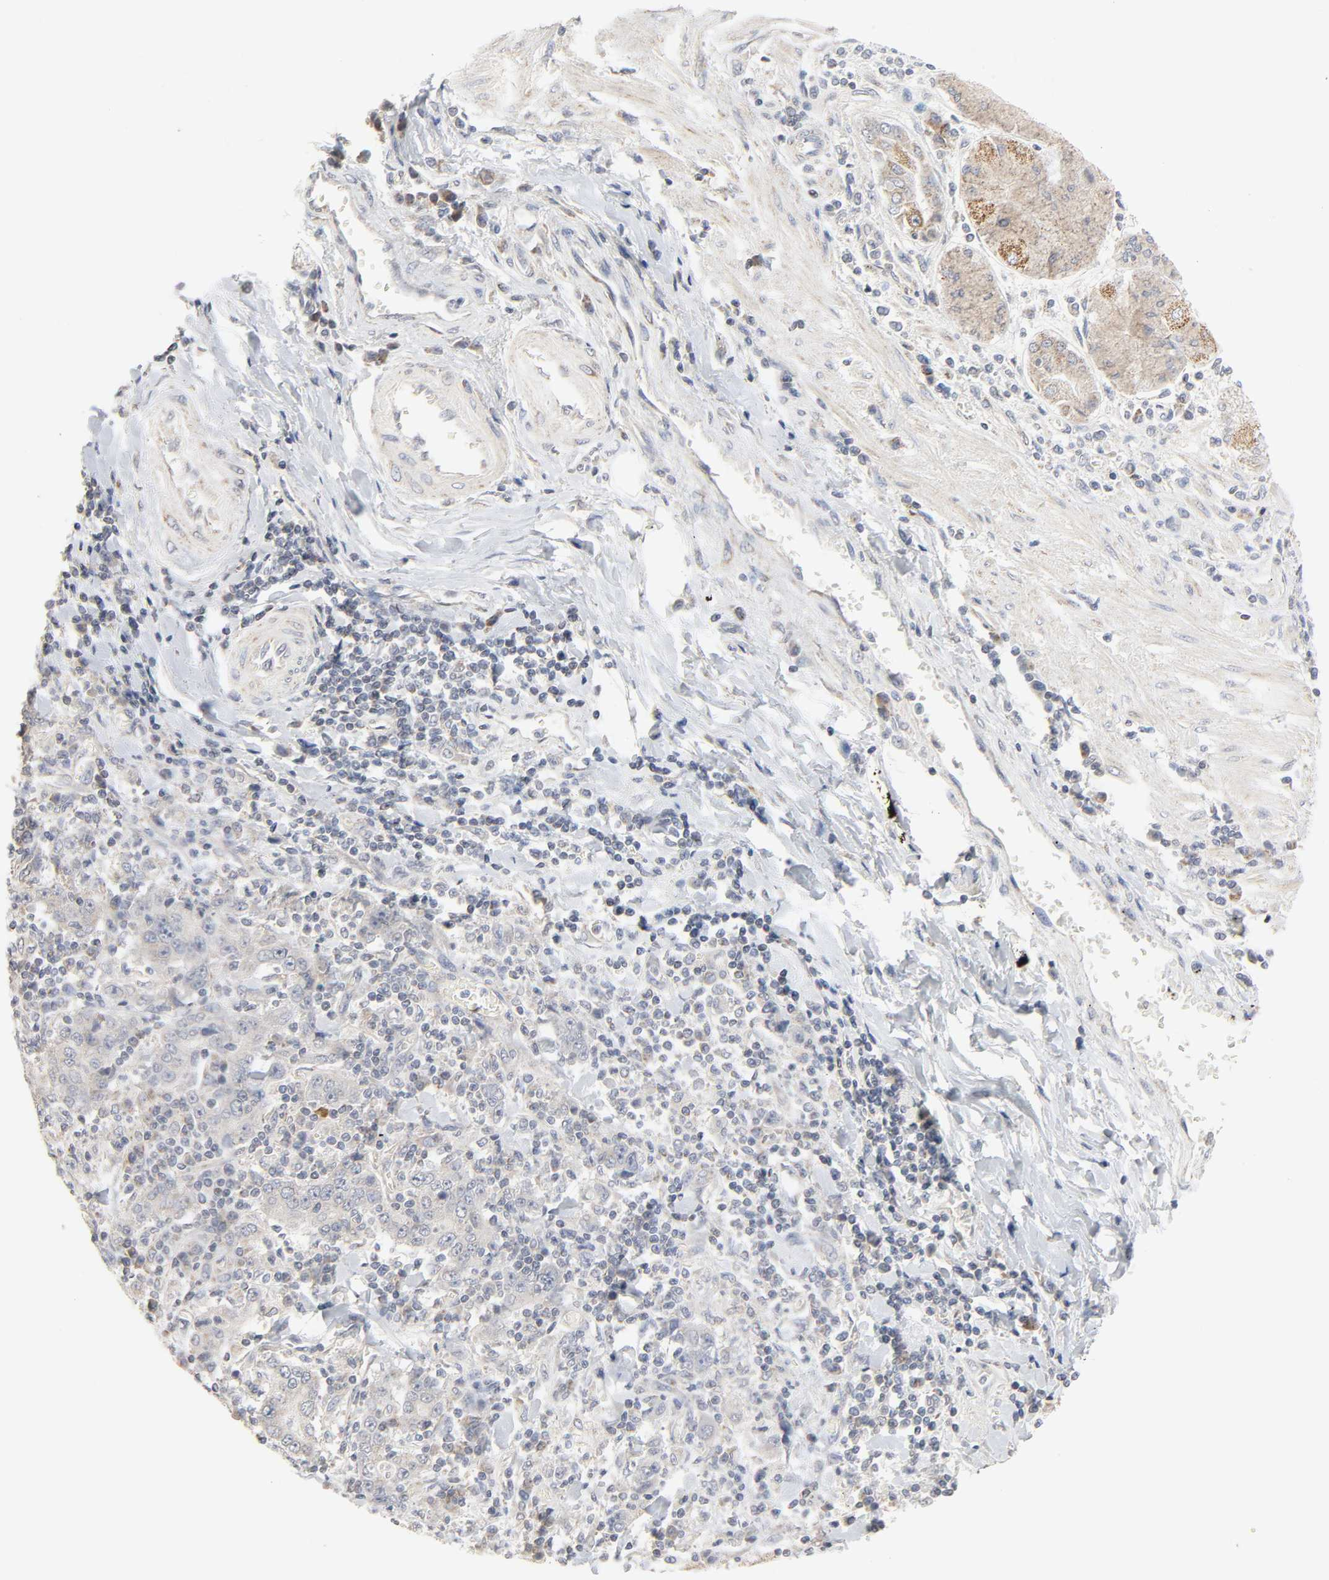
{"staining": {"intensity": "weak", "quantity": "<25%", "location": "cytoplasmic/membranous"}, "tissue": "stomach cancer", "cell_type": "Tumor cells", "image_type": "cancer", "snomed": [{"axis": "morphology", "description": "Normal tissue, NOS"}, {"axis": "morphology", "description": "Adenocarcinoma, NOS"}, {"axis": "topography", "description": "Stomach, upper"}, {"axis": "topography", "description": "Stomach"}], "caption": "The photomicrograph exhibits no significant positivity in tumor cells of stomach cancer (adenocarcinoma). The staining was performed using DAB to visualize the protein expression in brown, while the nuclei were stained in blue with hematoxylin (Magnification: 20x).", "gene": "CLEC4E", "patient": {"sex": "male", "age": 59}}